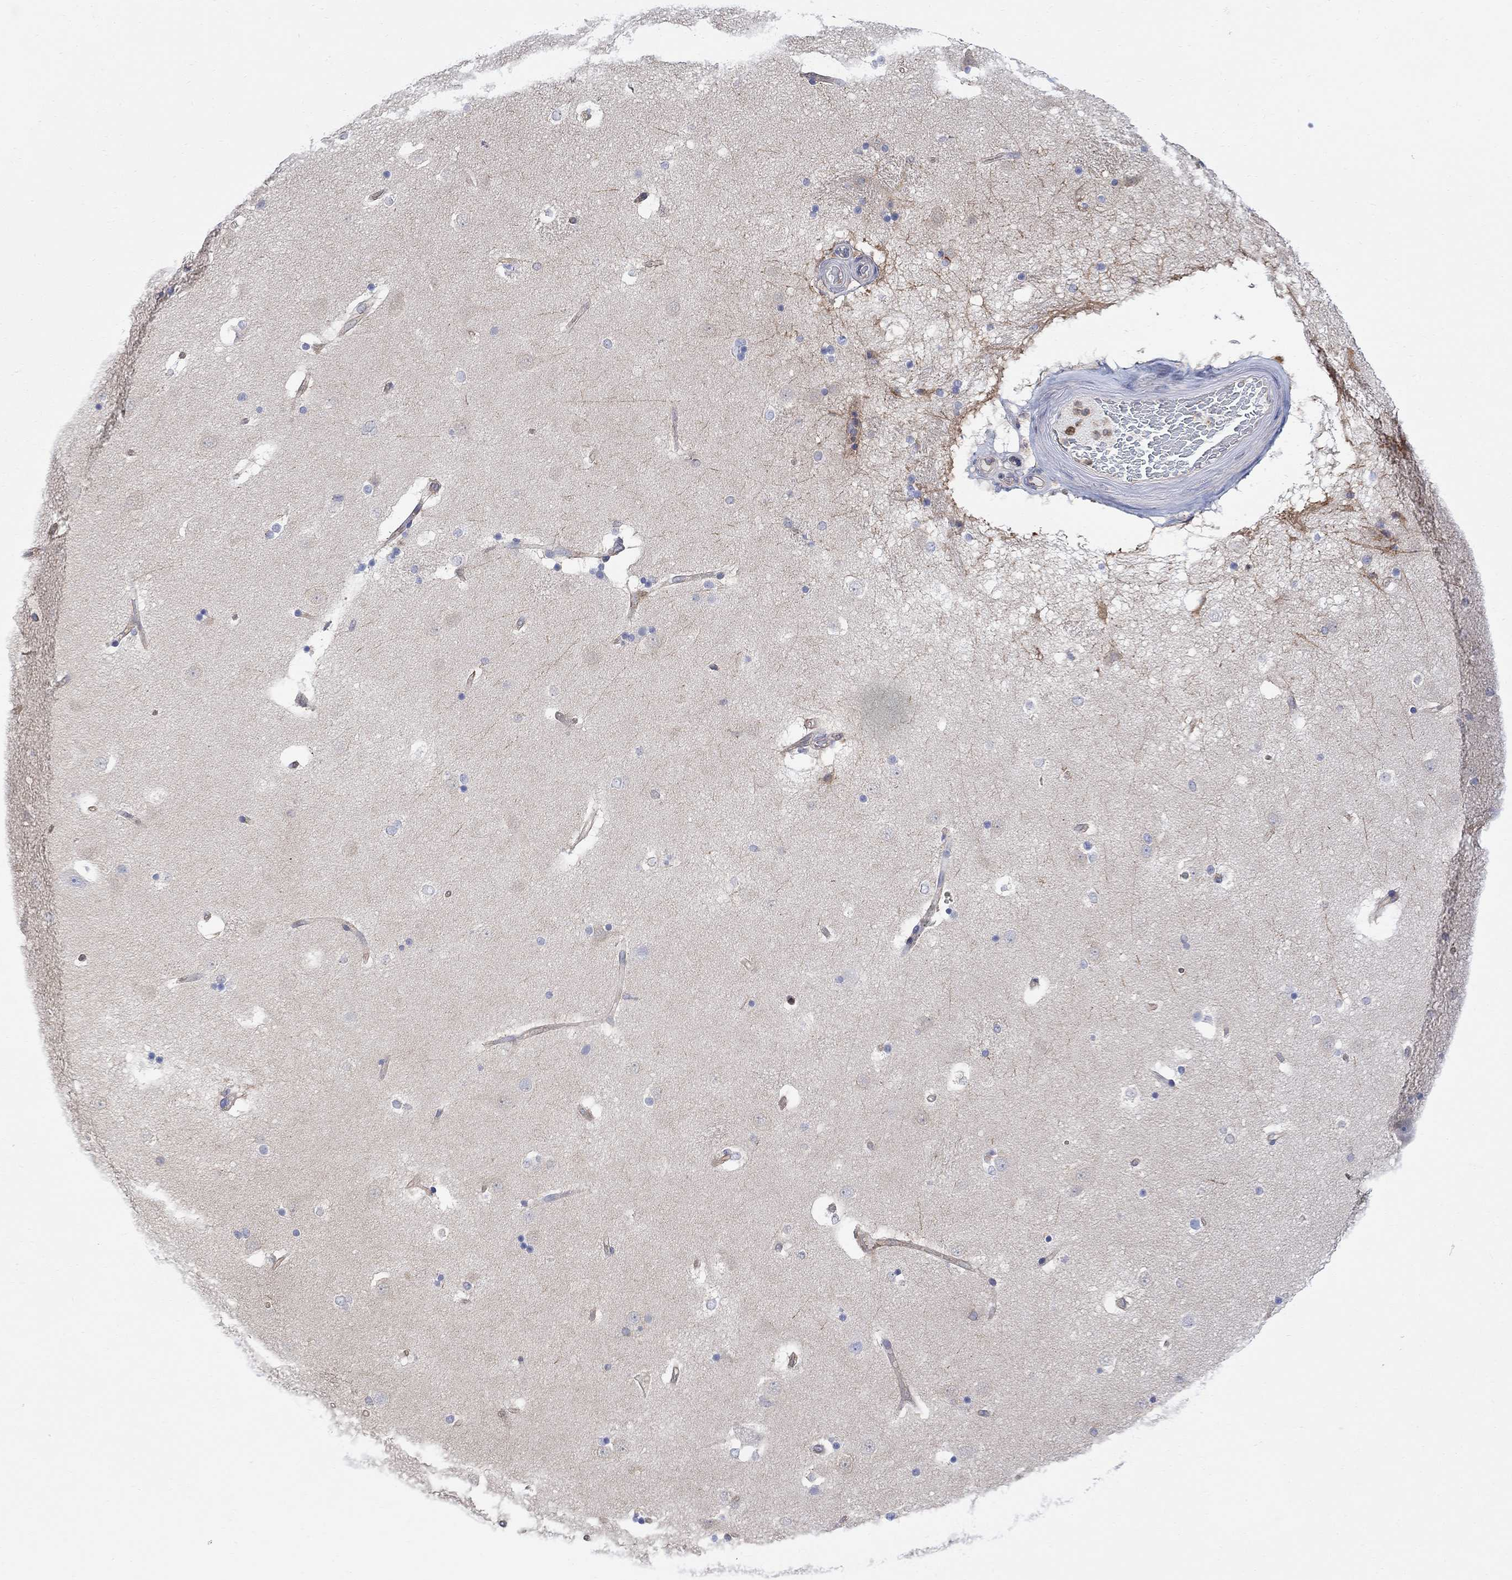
{"staining": {"intensity": "negative", "quantity": "none", "location": "none"}, "tissue": "caudate", "cell_type": "Glial cells", "image_type": "normal", "snomed": [{"axis": "morphology", "description": "Normal tissue, NOS"}, {"axis": "topography", "description": "Lateral ventricle wall"}], "caption": "Immunohistochemistry micrograph of unremarkable caudate stained for a protein (brown), which shows no expression in glial cells. The staining was performed using DAB to visualize the protein expression in brown, while the nuclei were stained in blue with hematoxylin (Magnification: 20x).", "gene": "GBP5", "patient": {"sex": "male", "age": 51}}